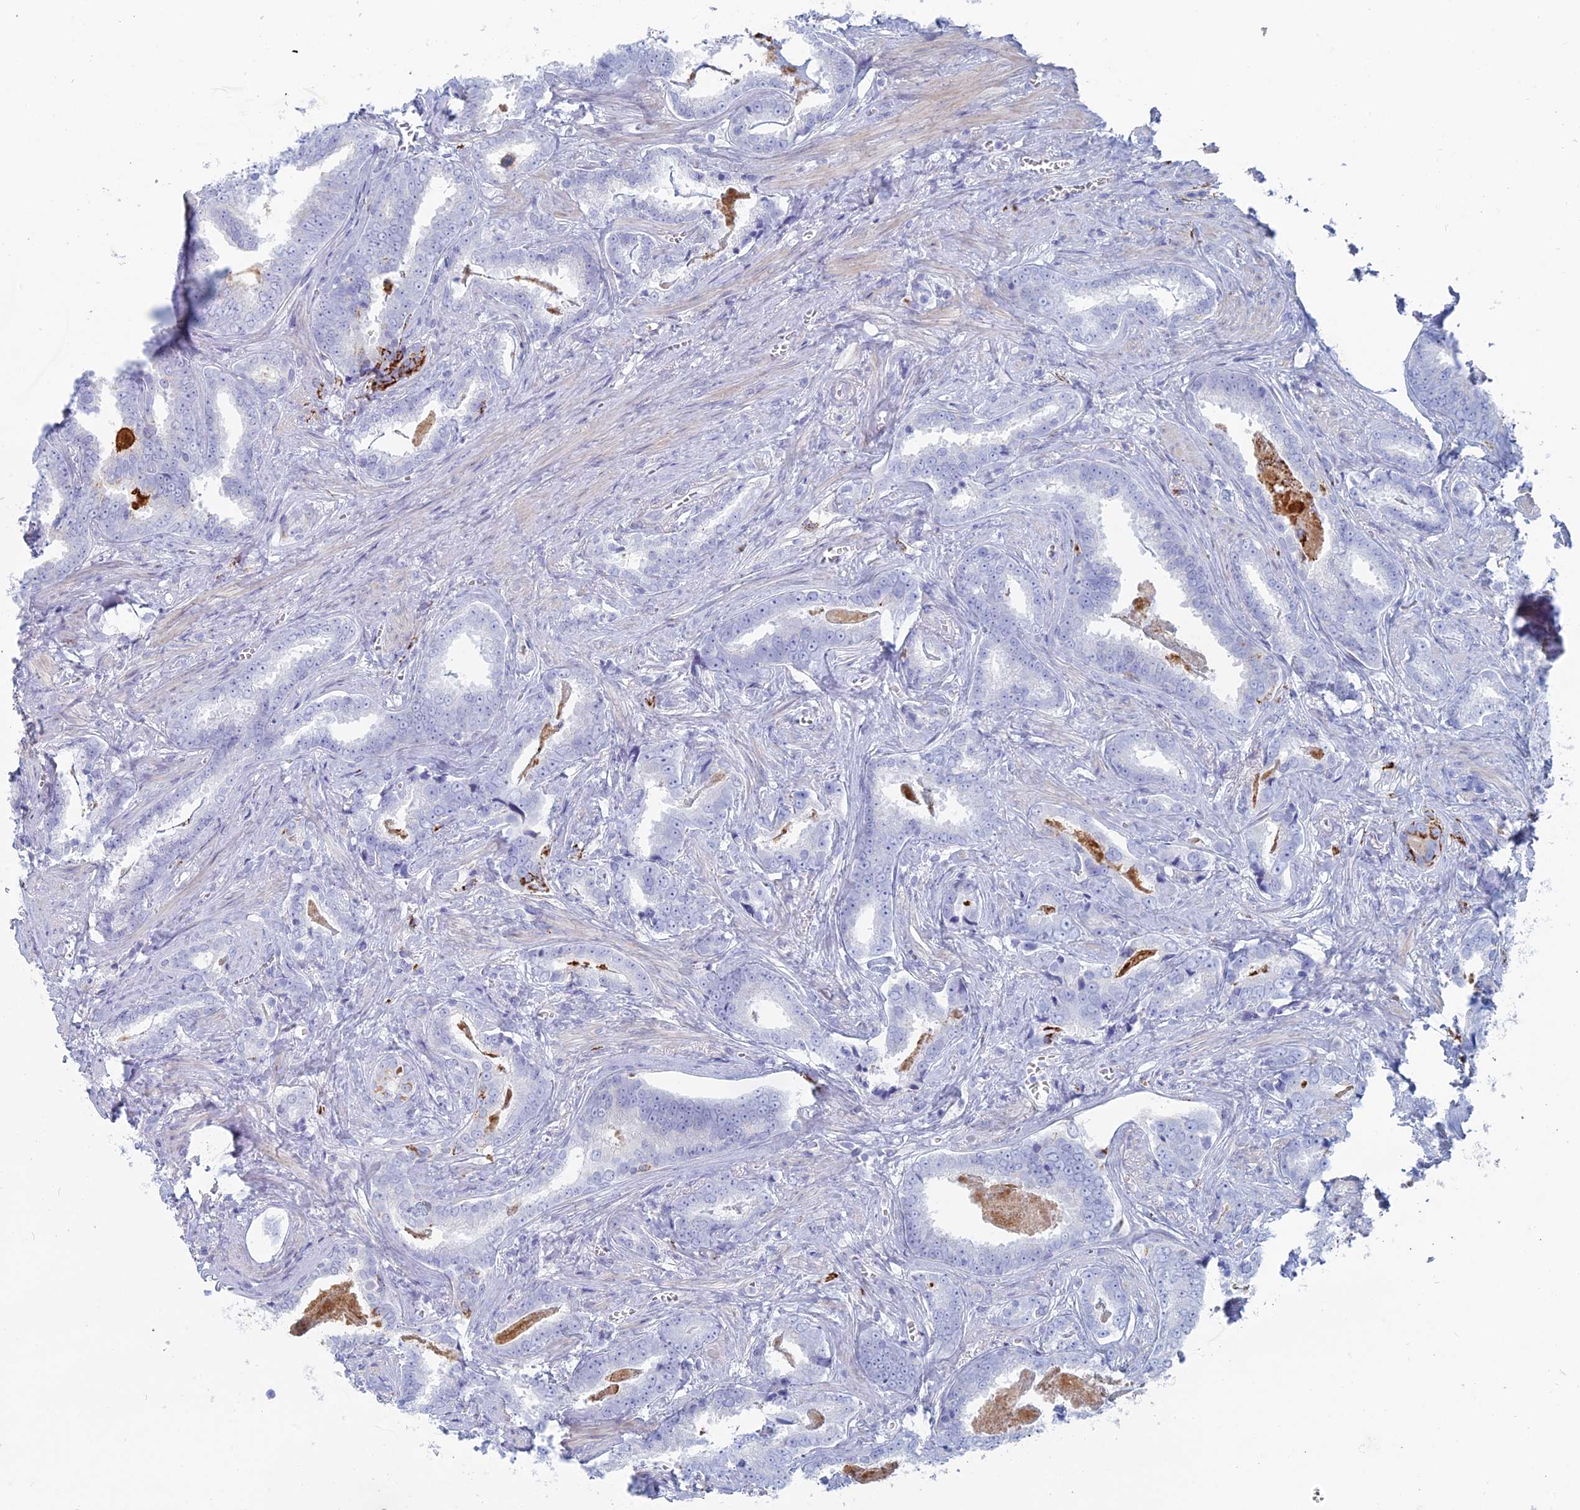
{"staining": {"intensity": "negative", "quantity": "none", "location": "none"}, "tissue": "prostate cancer", "cell_type": "Tumor cells", "image_type": "cancer", "snomed": [{"axis": "morphology", "description": "Adenocarcinoma, High grade"}, {"axis": "topography", "description": "Prostate"}], "caption": "The image displays no significant expression in tumor cells of prostate high-grade adenocarcinoma.", "gene": "ALMS1", "patient": {"sex": "male", "age": 67}}